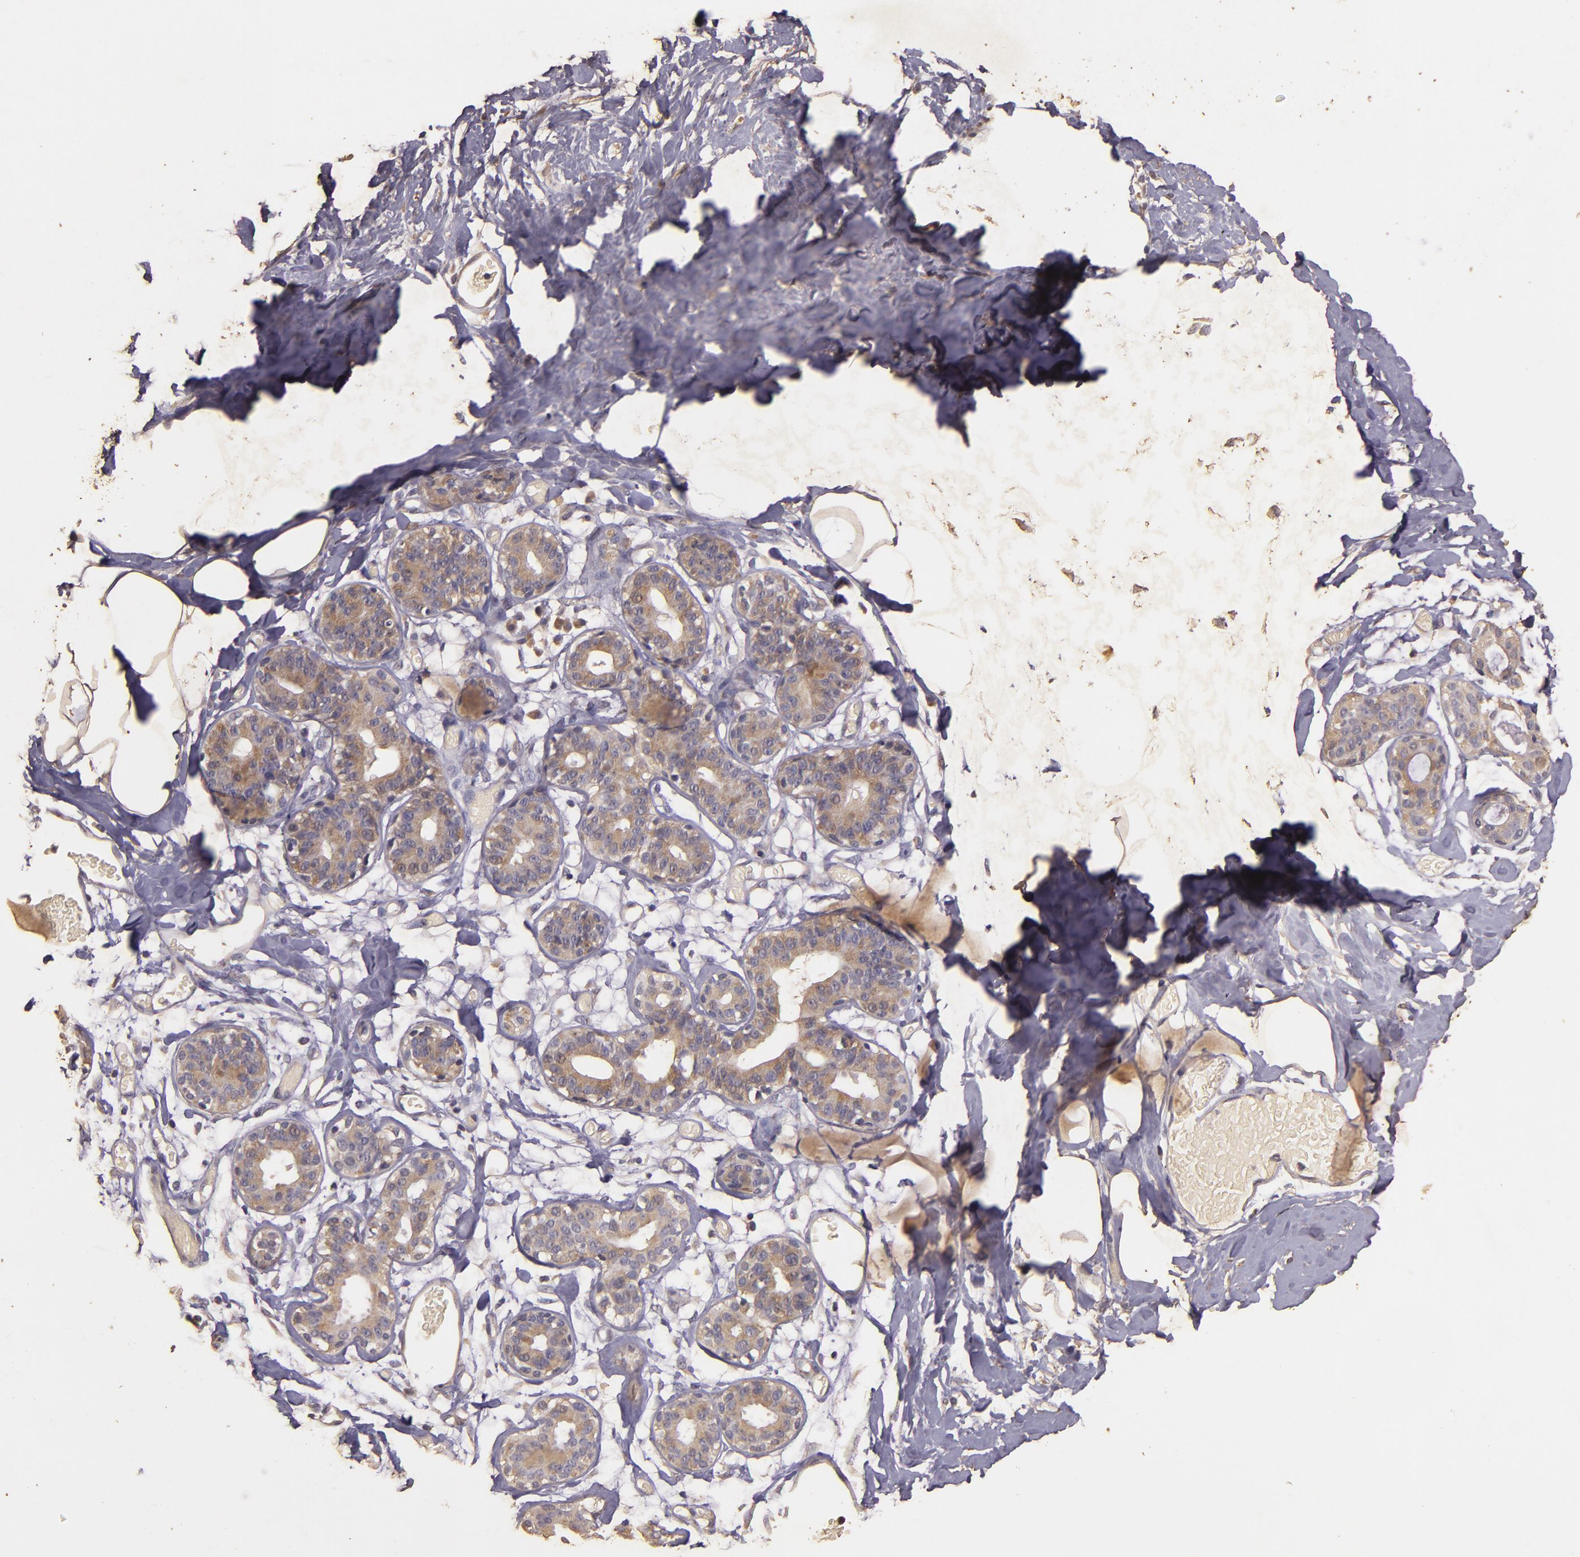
{"staining": {"intensity": "weak", "quantity": ">75%", "location": "cytoplasmic/membranous"}, "tissue": "breast", "cell_type": "Adipocytes", "image_type": "normal", "snomed": [{"axis": "morphology", "description": "Normal tissue, NOS"}, {"axis": "topography", "description": "Breast"}], "caption": "The immunohistochemical stain highlights weak cytoplasmic/membranous positivity in adipocytes of benign breast.", "gene": "BCL2L13", "patient": {"sex": "female", "age": 23}}